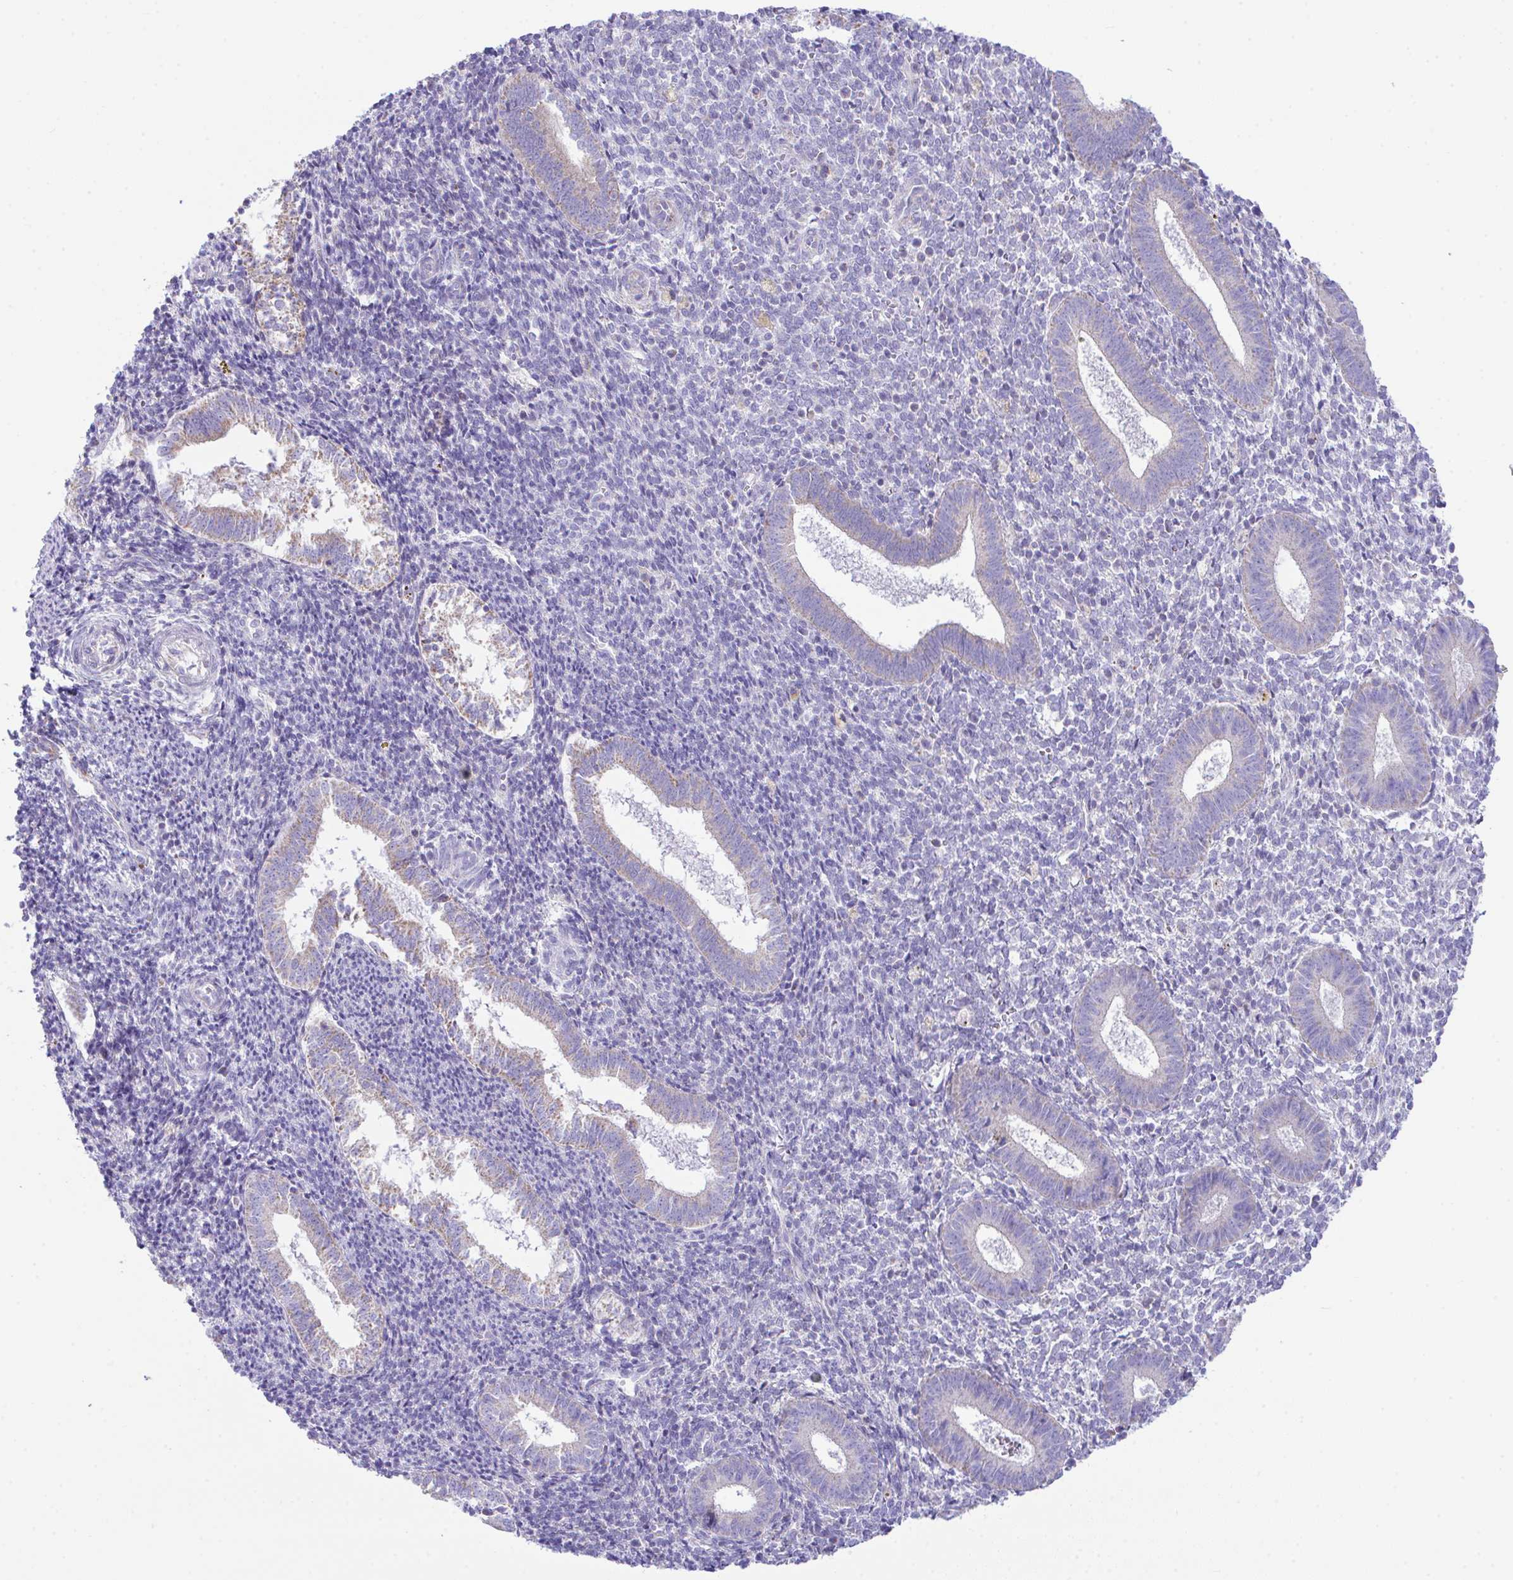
{"staining": {"intensity": "negative", "quantity": "none", "location": "none"}, "tissue": "endometrium", "cell_type": "Cells in endometrial stroma", "image_type": "normal", "snomed": [{"axis": "morphology", "description": "Normal tissue, NOS"}, {"axis": "topography", "description": "Endometrium"}], "caption": "Immunohistochemistry of benign endometrium demonstrates no positivity in cells in endometrial stroma.", "gene": "NLRP8", "patient": {"sex": "female", "age": 25}}